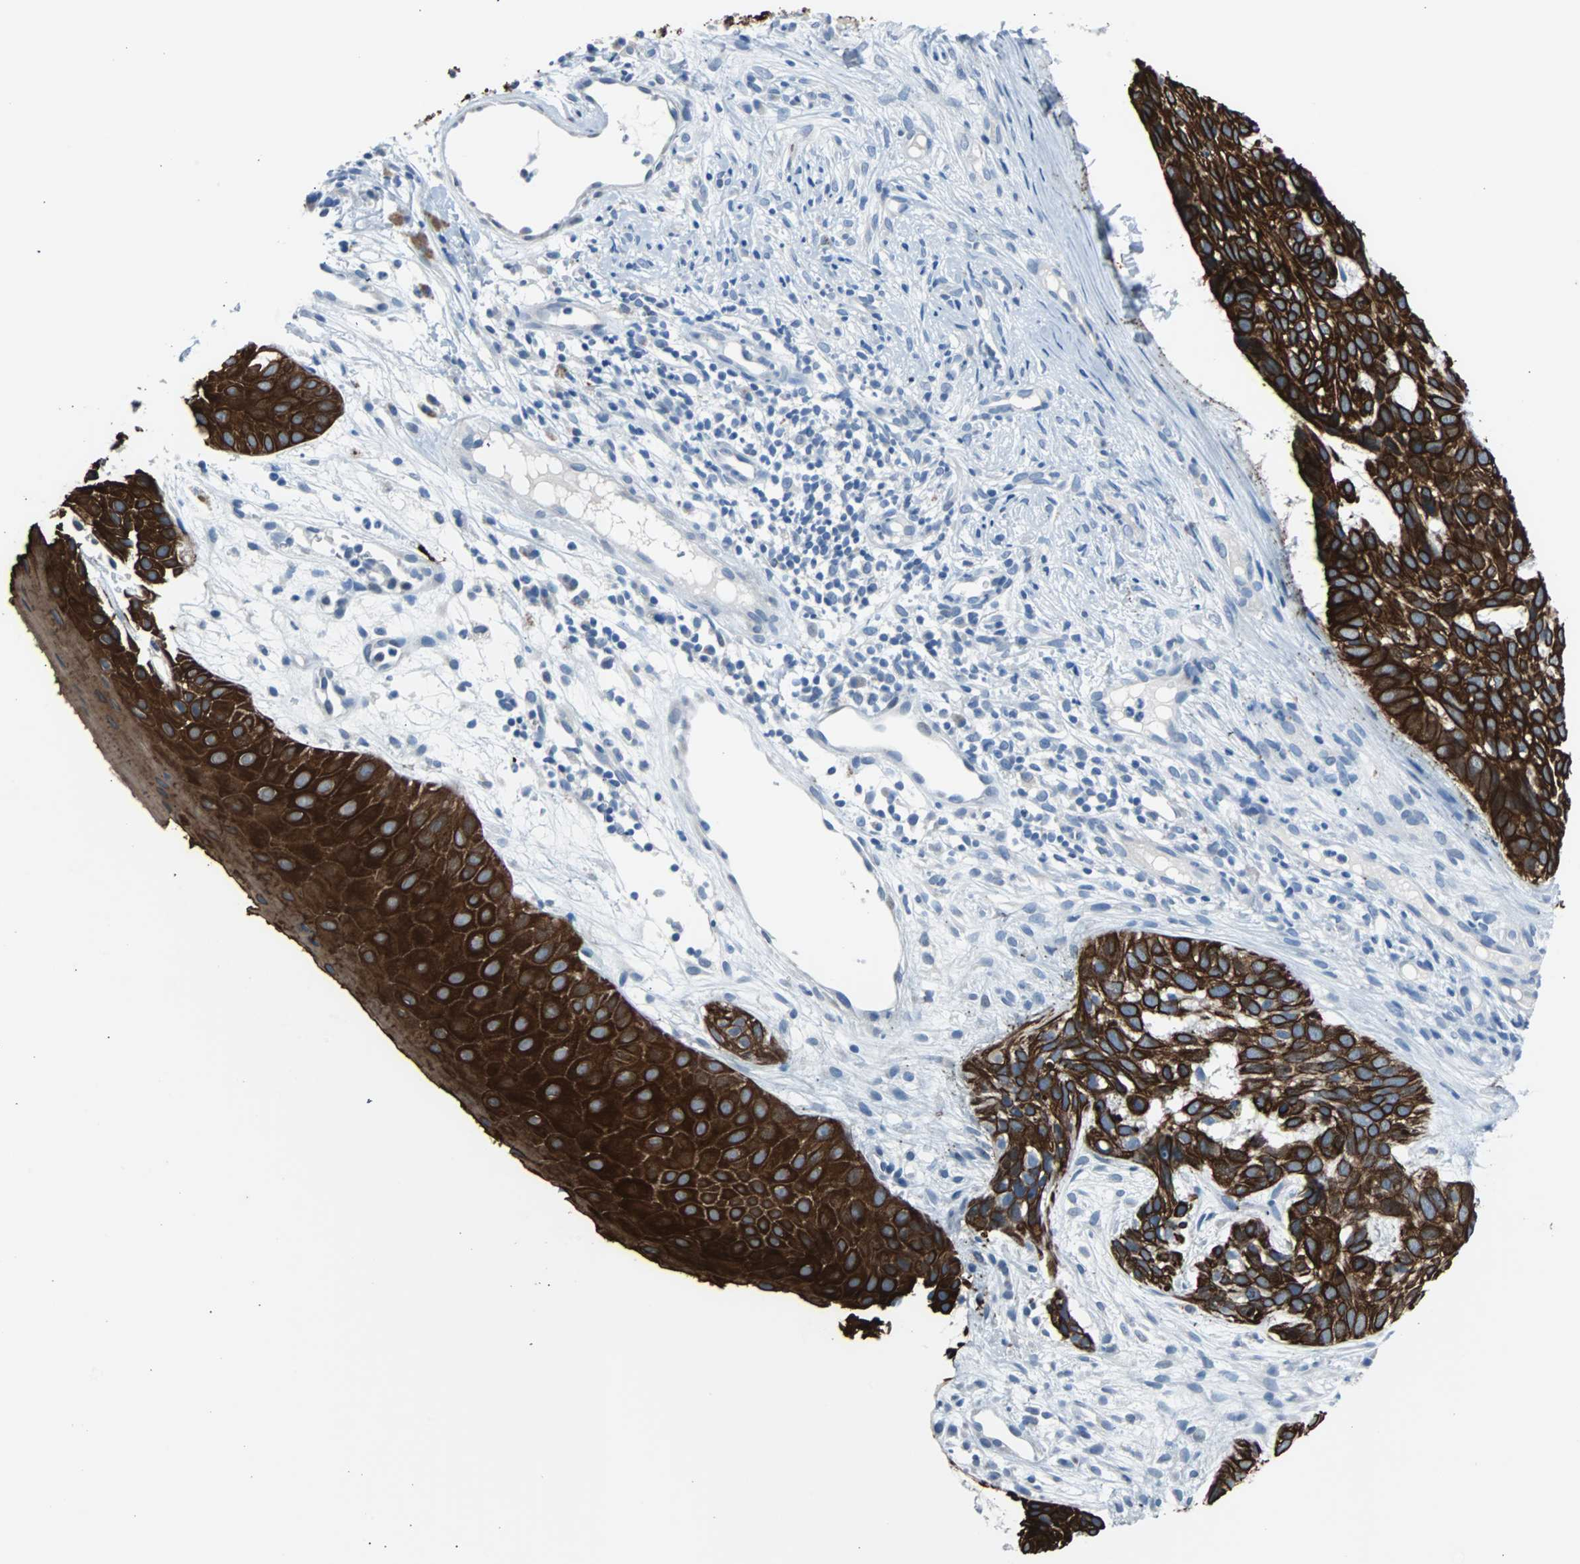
{"staining": {"intensity": "strong", "quantity": ">75%", "location": "cytoplasmic/membranous"}, "tissue": "skin cancer", "cell_type": "Tumor cells", "image_type": "cancer", "snomed": [{"axis": "morphology", "description": "Basal cell carcinoma"}, {"axis": "topography", "description": "Skin"}], "caption": "IHC histopathology image of skin basal cell carcinoma stained for a protein (brown), which reveals high levels of strong cytoplasmic/membranous expression in about >75% of tumor cells.", "gene": "KRT7", "patient": {"sex": "male", "age": 87}}